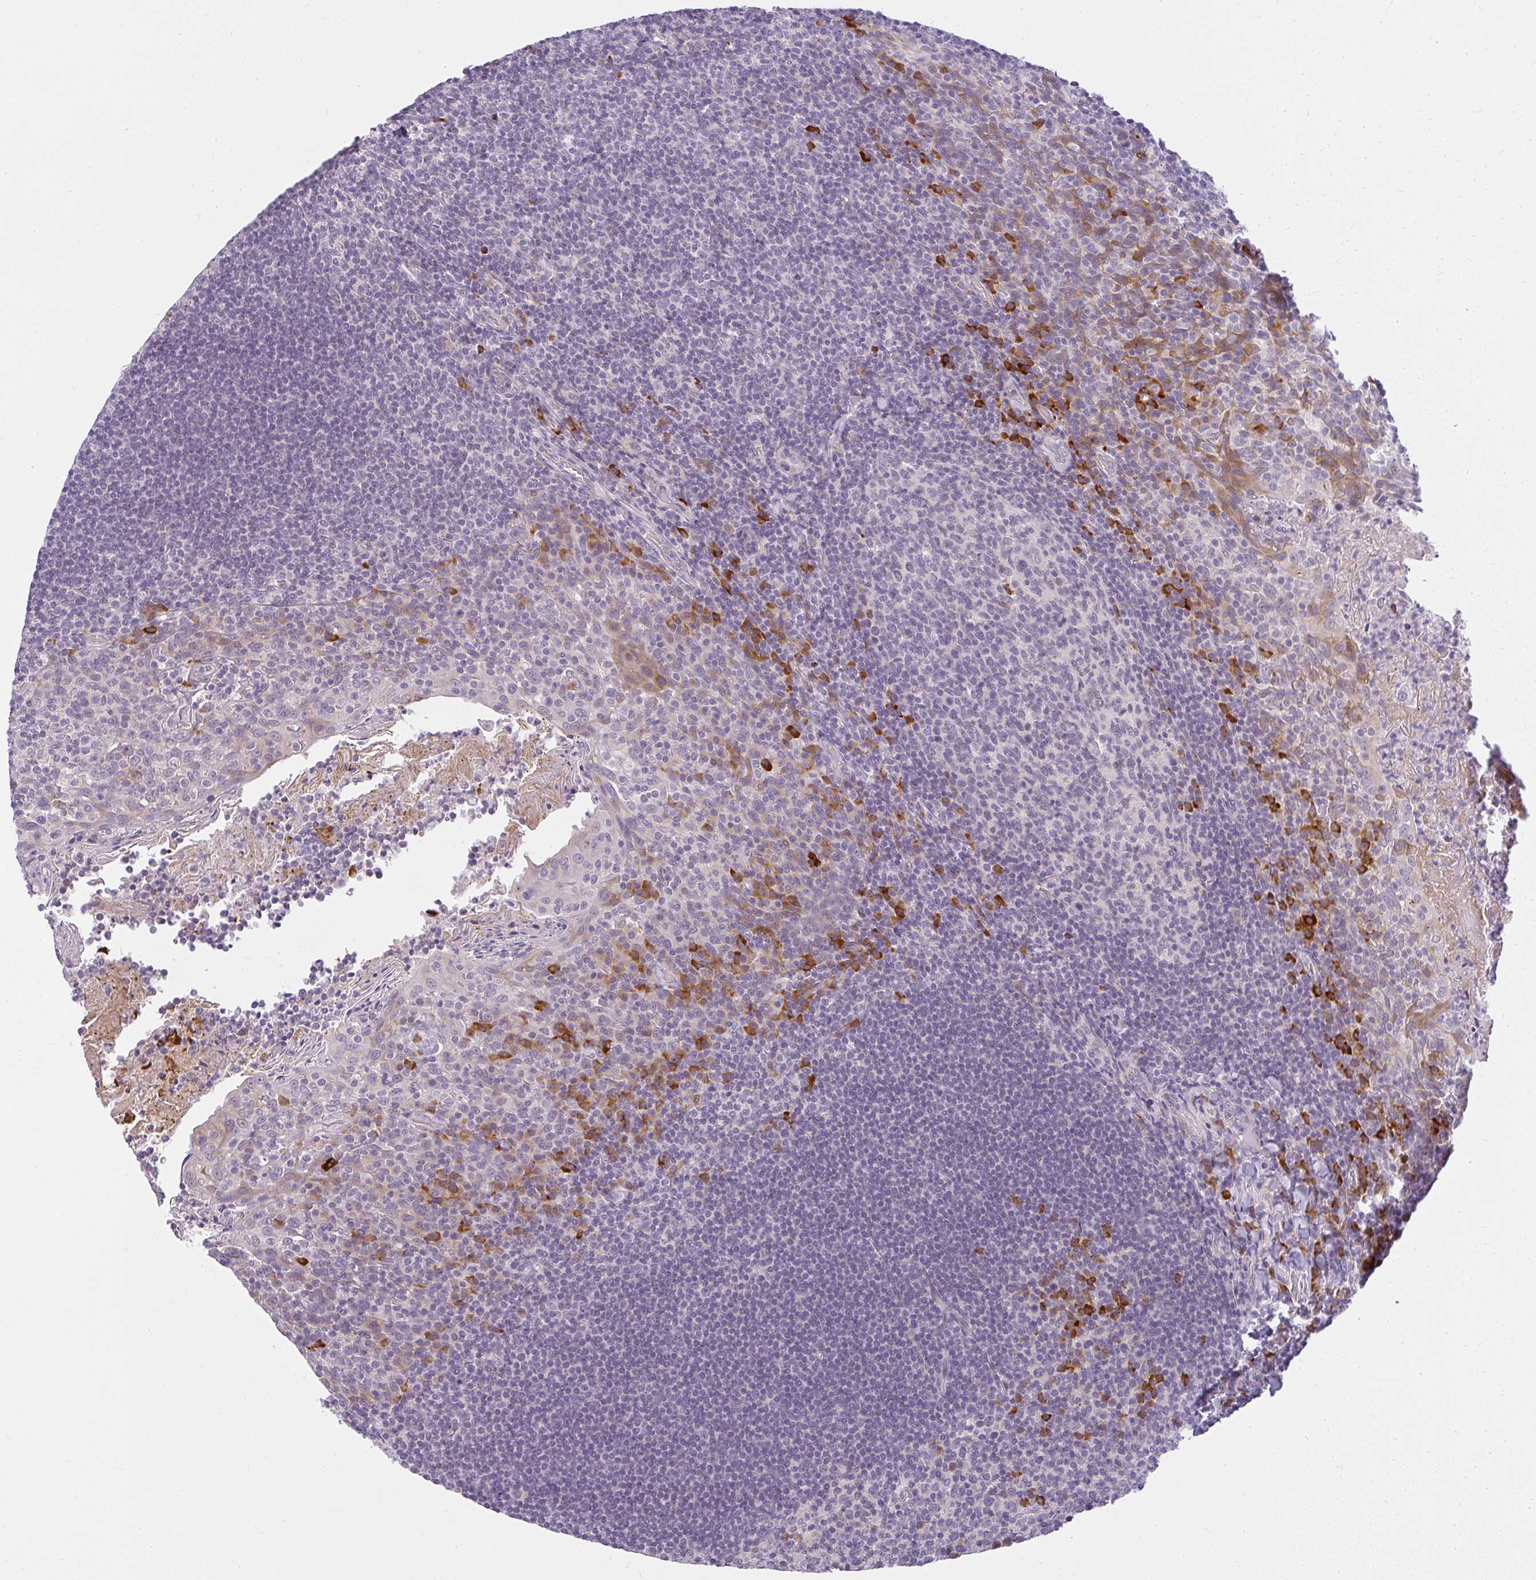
{"staining": {"intensity": "negative", "quantity": "none", "location": "none"}, "tissue": "tonsil", "cell_type": "Germinal center cells", "image_type": "normal", "snomed": [{"axis": "morphology", "description": "Normal tissue, NOS"}, {"axis": "topography", "description": "Tonsil"}], "caption": "Unremarkable tonsil was stained to show a protein in brown. There is no significant positivity in germinal center cells. (Brightfield microscopy of DAB immunohistochemistry at high magnification).", "gene": "ZFYVE26", "patient": {"sex": "female", "age": 10}}